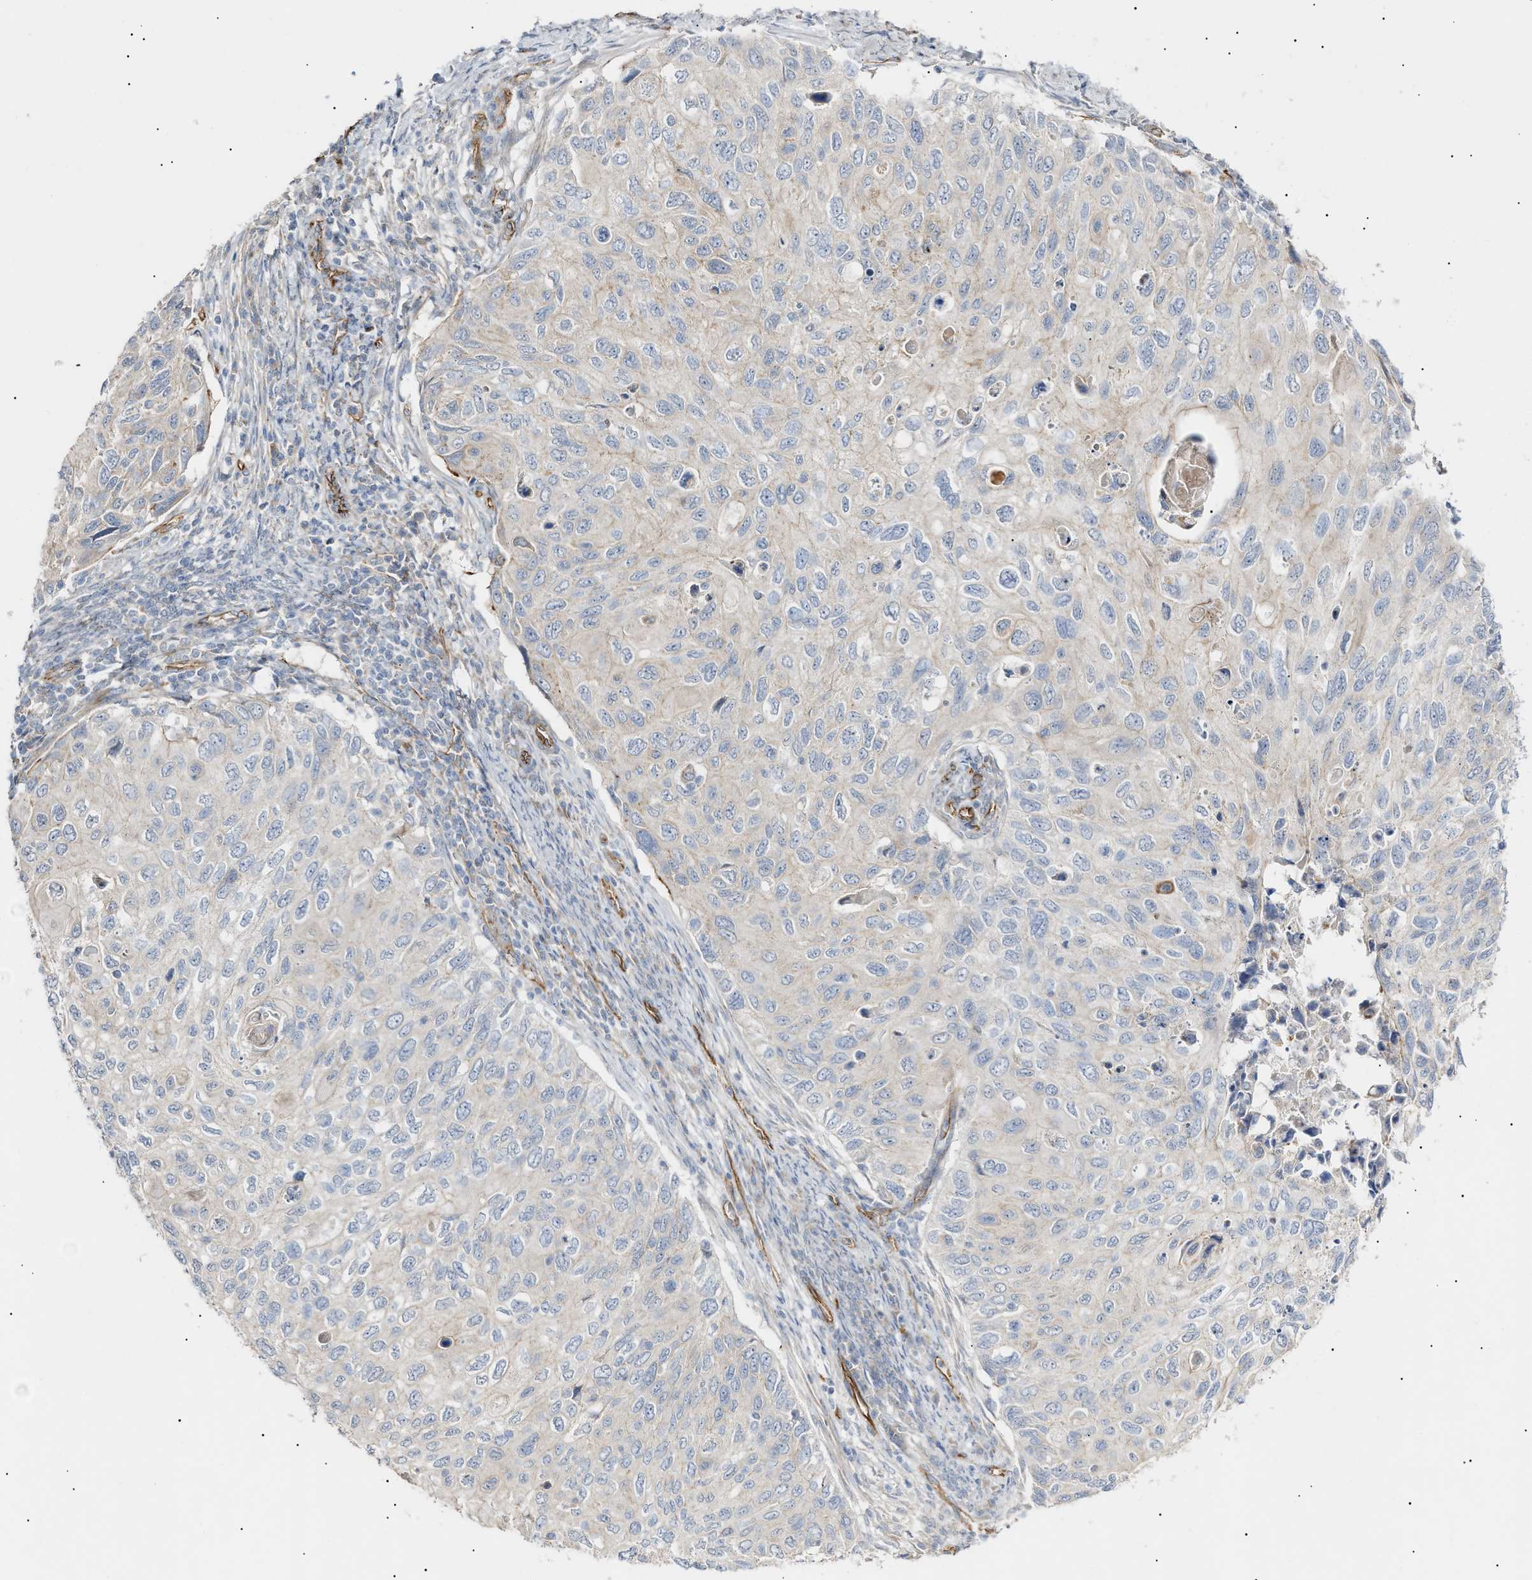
{"staining": {"intensity": "negative", "quantity": "none", "location": "none"}, "tissue": "cervical cancer", "cell_type": "Tumor cells", "image_type": "cancer", "snomed": [{"axis": "morphology", "description": "Squamous cell carcinoma, NOS"}, {"axis": "topography", "description": "Cervix"}], "caption": "High magnification brightfield microscopy of cervical cancer (squamous cell carcinoma) stained with DAB (brown) and counterstained with hematoxylin (blue): tumor cells show no significant expression. (DAB (3,3'-diaminobenzidine) immunohistochemistry (IHC) visualized using brightfield microscopy, high magnification).", "gene": "ZFHX2", "patient": {"sex": "female", "age": 70}}